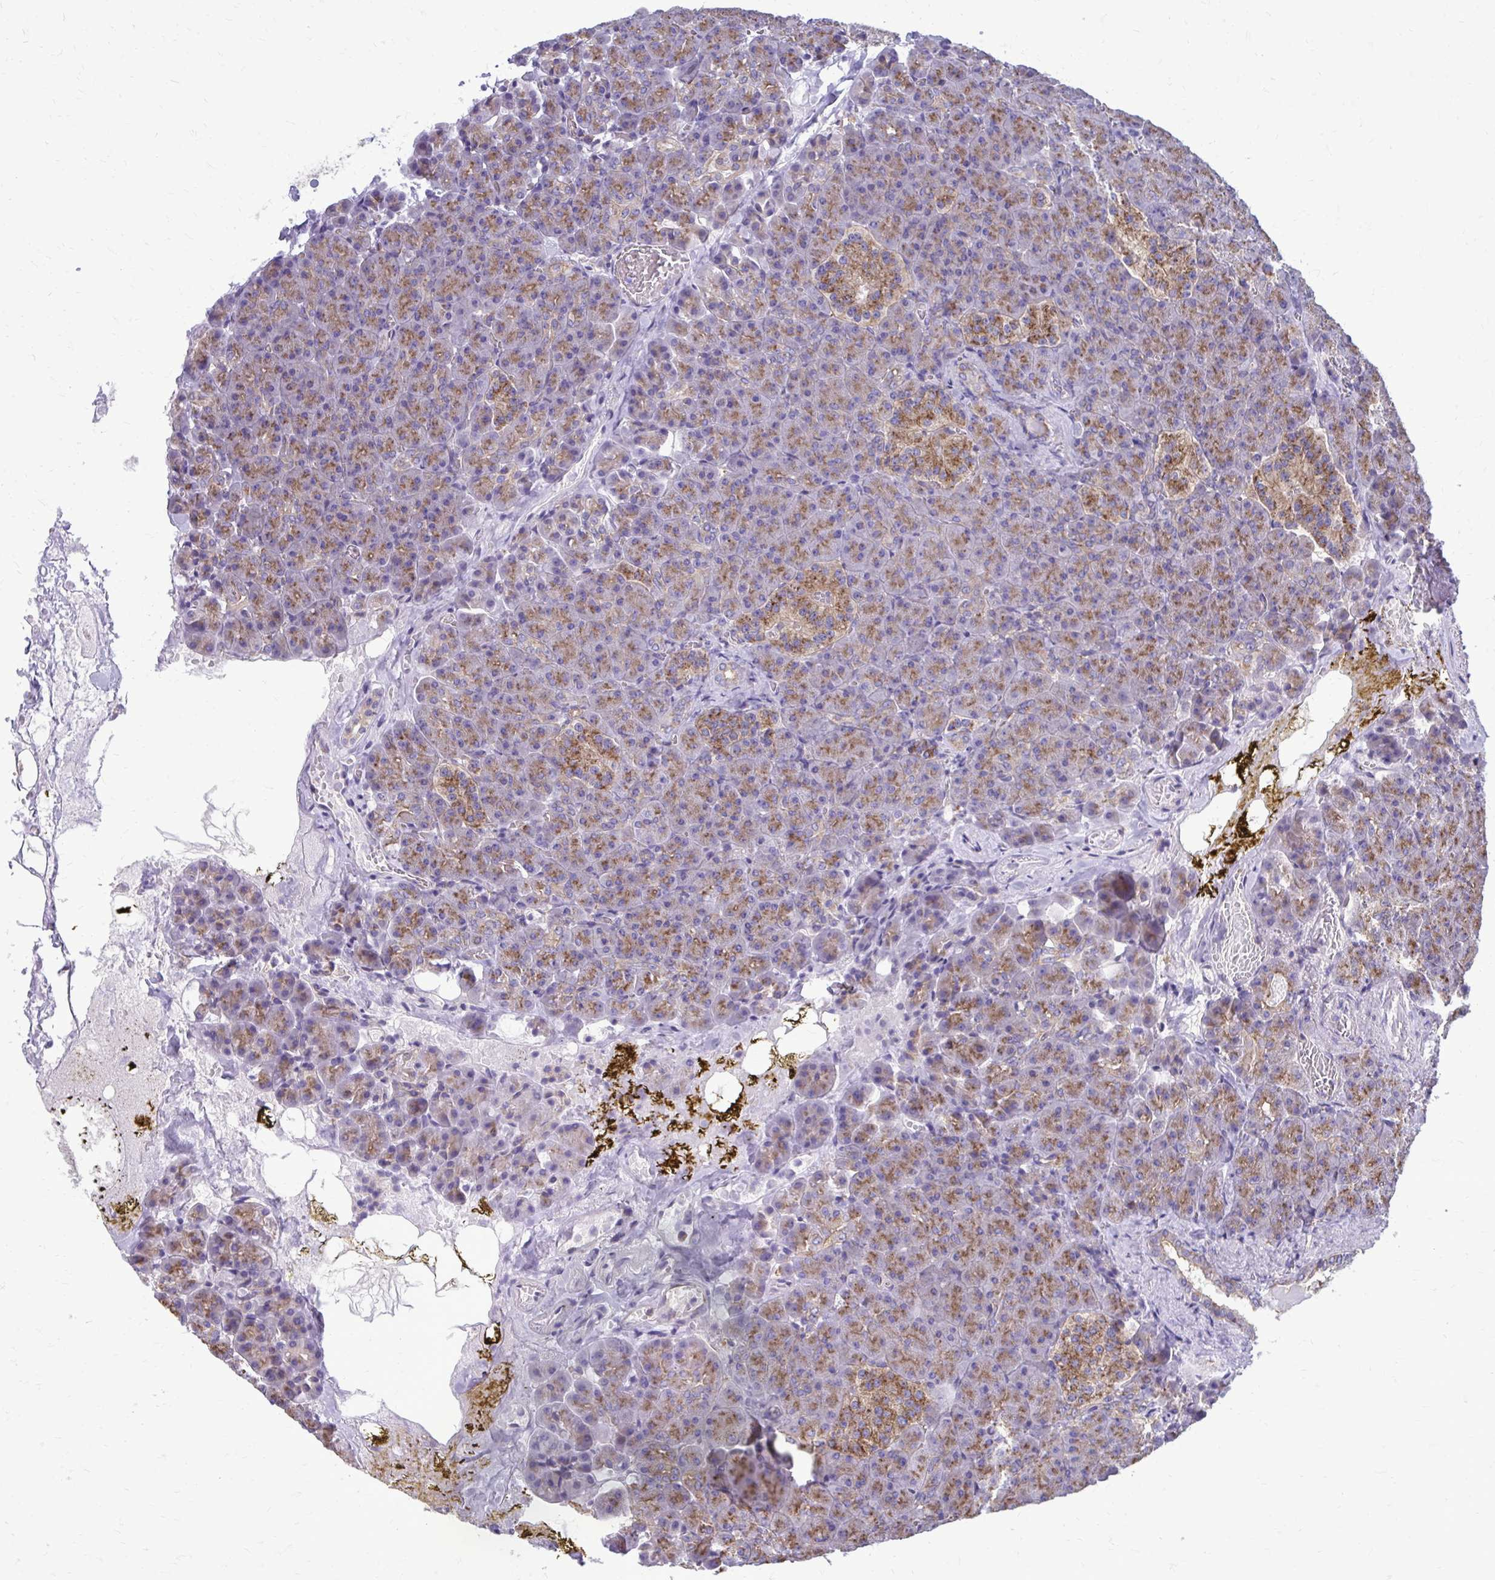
{"staining": {"intensity": "moderate", "quantity": ">75%", "location": "cytoplasmic/membranous"}, "tissue": "pancreas", "cell_type": "Exocrine glandular cells", "image_type": "normal", "snomed": [{"axis": "morphology", "description": "Normal tissue, NOS"}, {"axis": "topography", "description": "Pancreas"}], "caption": "Immunohistochemical staining of unremarkable human pancreas exhibits >75% levels of moderate cytoplasmic/membranous protein staining in about >75% of exocrine glandular cells. Nuclei are stained in blue.", "gene": "CLTA", "patient": {"sex": "female", "age": 74}}